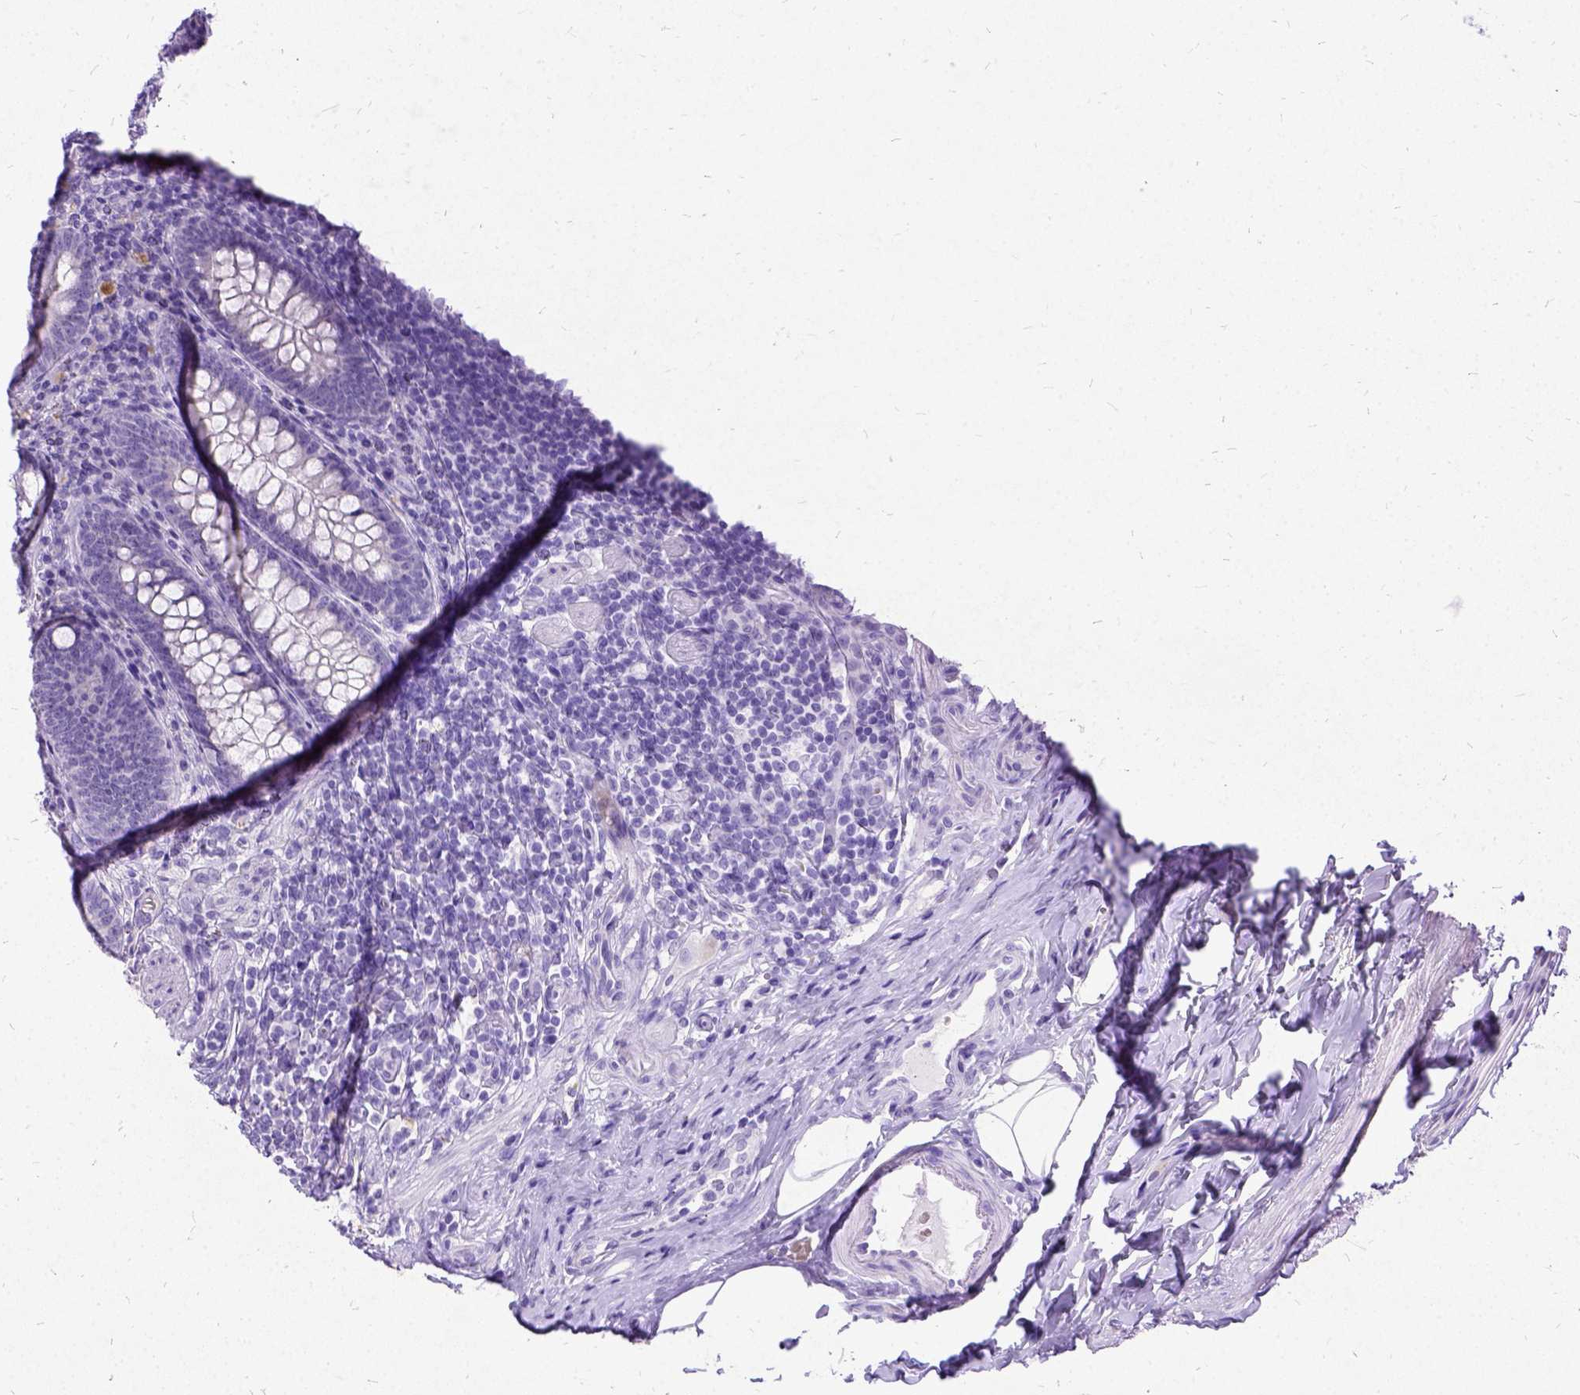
{"staining": {"intensity": "negative", "quantity": "none", "location": "none"}, "tissue": "appendix", "cell_type": "Glandular cells", "image_type": "normal", "snomed": [{"axis": "morphology", "description": "Normal tissue, NOS"}, {"axis": "topography", "description": "Appendix"}], "caption": "The photomicrograph exhibits no staining of glandular cells in benign appendix.", "gene": "NEUROD4", "patient": {"sex": "male", "age": 47}}